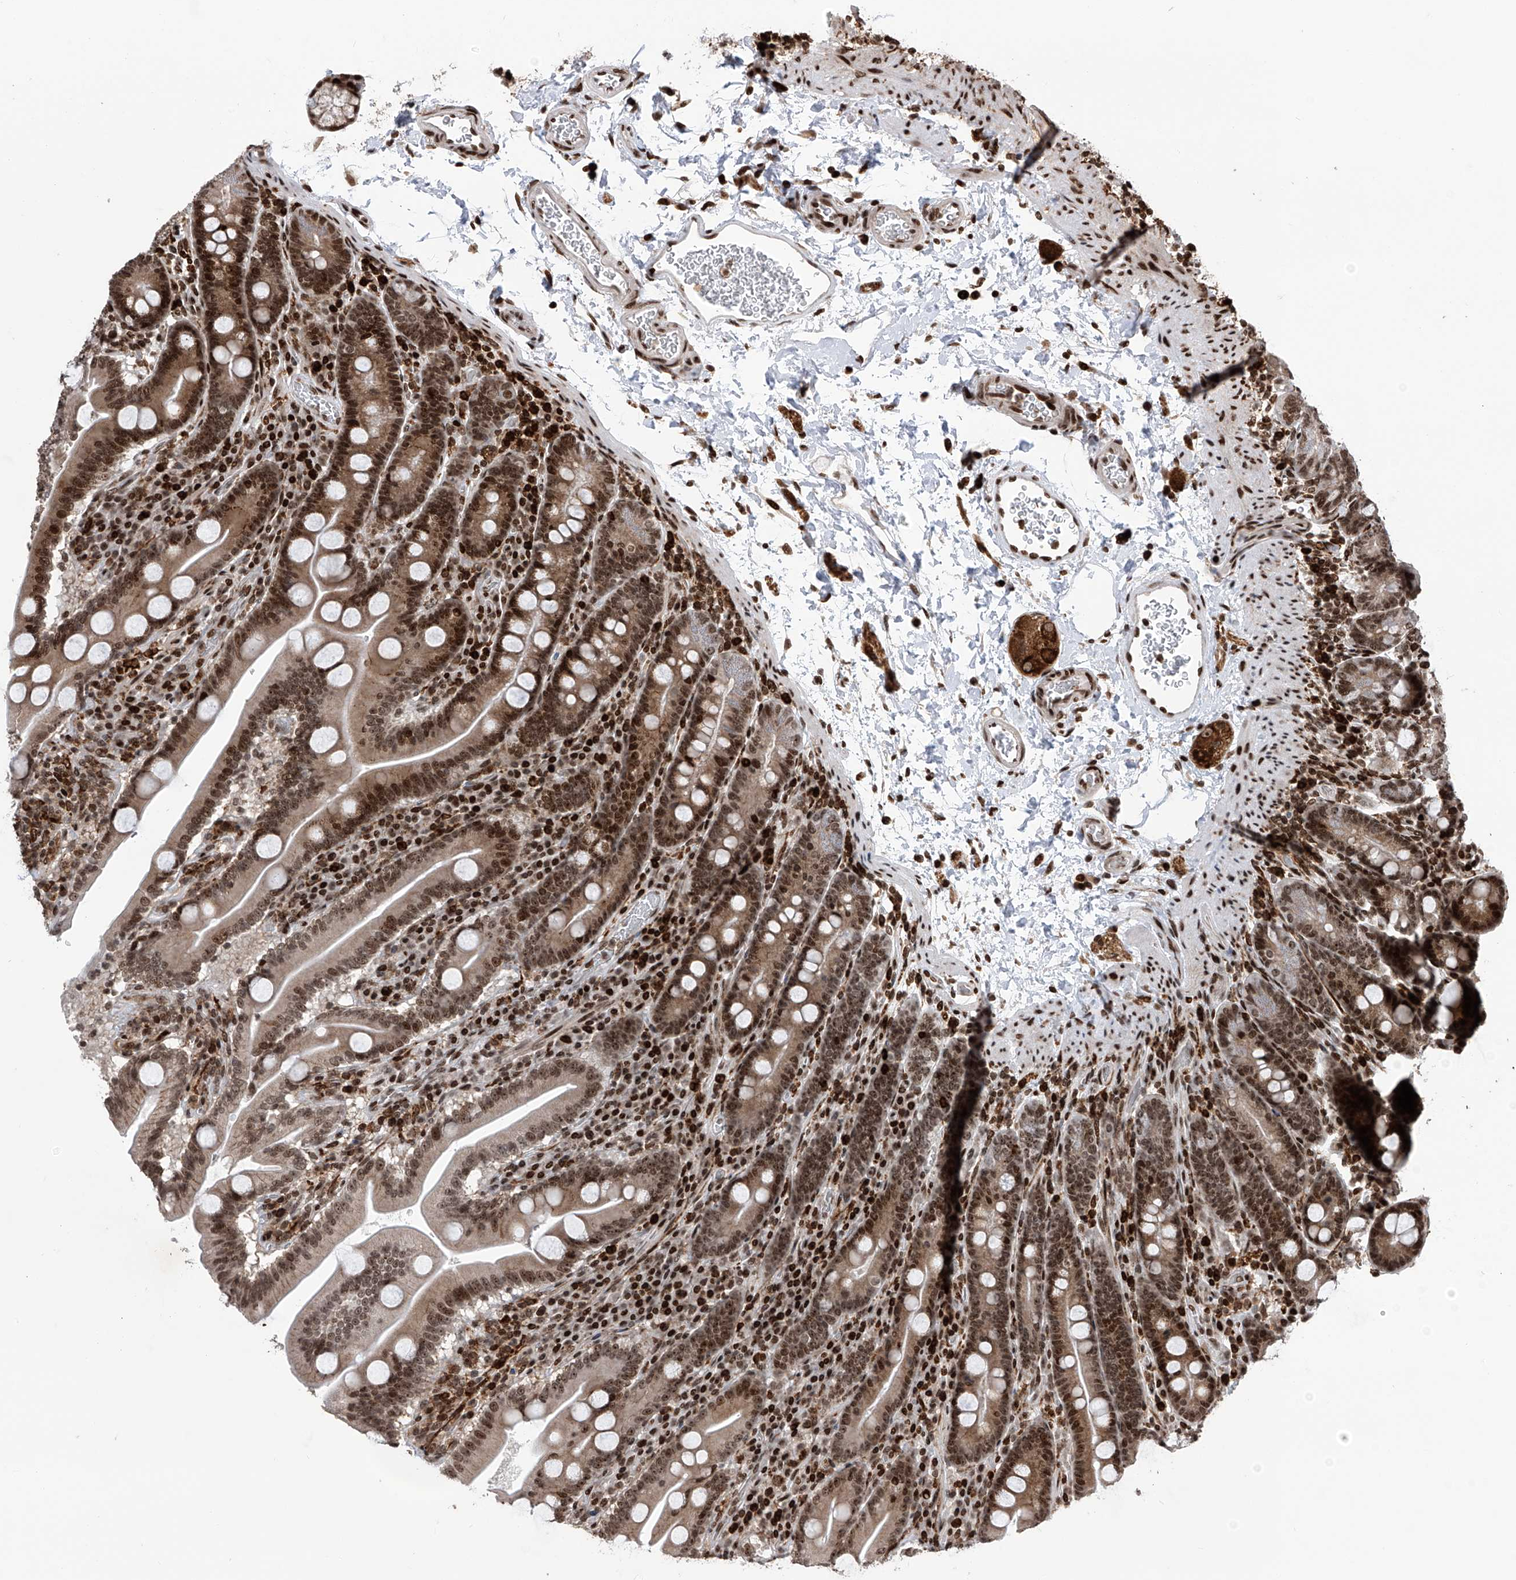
{"staining": {"intensity": "strong", "quantity": "25%-75%", "location": "cytoplasmic/membranous,nuclear"}, "tissue": "duodenum", "cell_type": "Glandular cells", "image_type": "normal", "snomed": [{"axis": "morphology", "description": "Normal tissue, NOS"}, {"axis": "topography", "description": "Duodenum"}], "caption": "A brown stain labels strong cytoplasmic/membranous,nuclear staining of a protein in glandular cells of normal duodenum.", "gene": "PAK1IP1", "patient": {"sex": "male", "age": 35}}